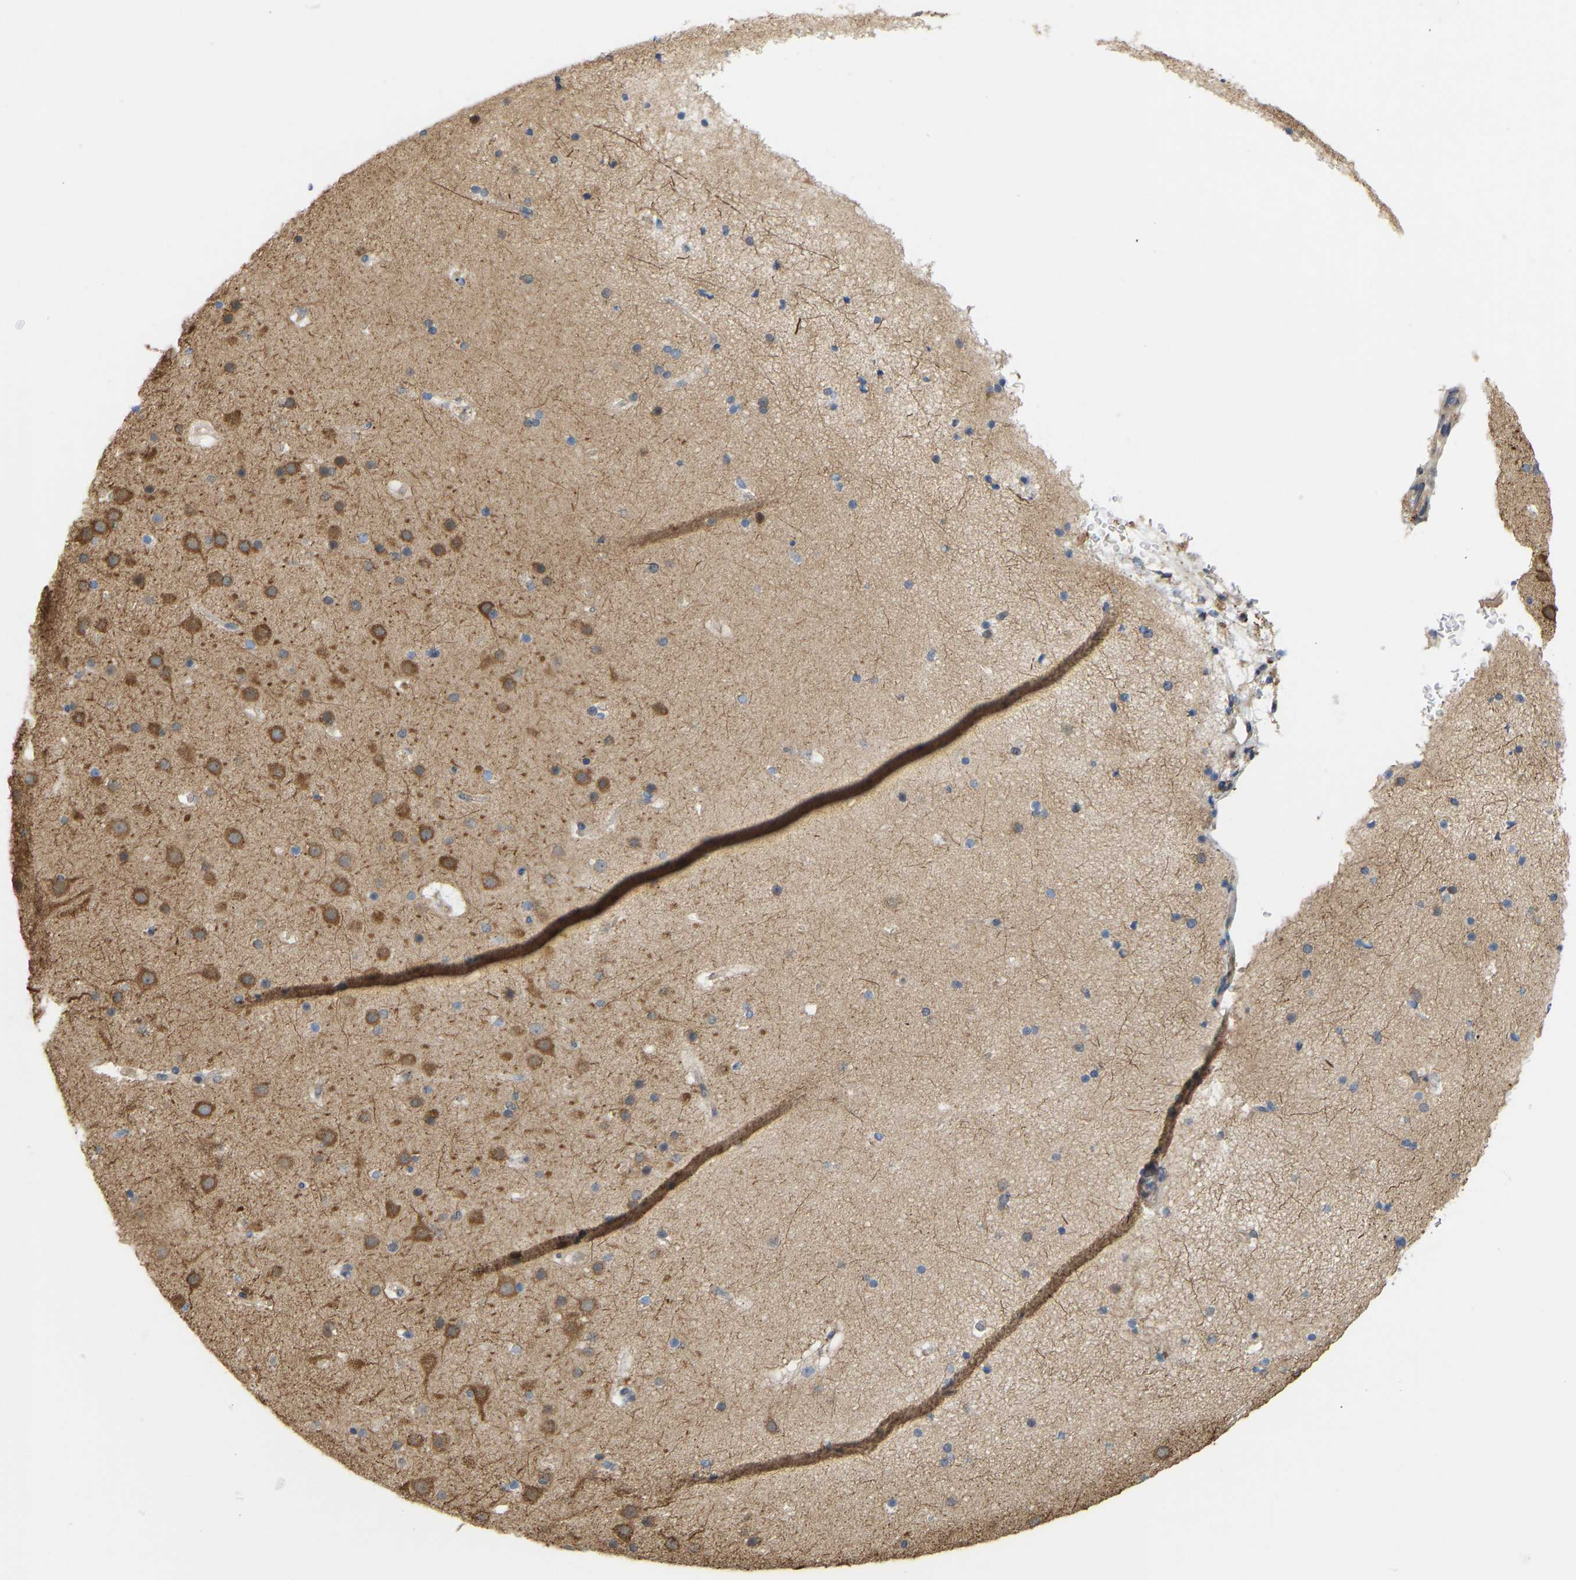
{"staining": {"intensity": "weak", "quantity": ">75%", "location": "cytoplasmic/membranous"}, "tissue": "cerebral cortex", "cell_type": "Endothelial cells", "image_type": "normal", "snomed": [{"axis": "morphology", "description": "Normal tissue, NOS"}, {"axis": "topography", "description": "Cerebral cortex"}], "caption": "Protein positivity by immunohistochemistry (IHC) displays weak cytoplasmic/membranous expression in approximately >75% of endothelial cells in normal cerebral cortex. The protein of interest is shown in brown color, while the nuclei are stained blue.", "gene": "BEND3", "patient": {"sex": "male", "age": 57}}